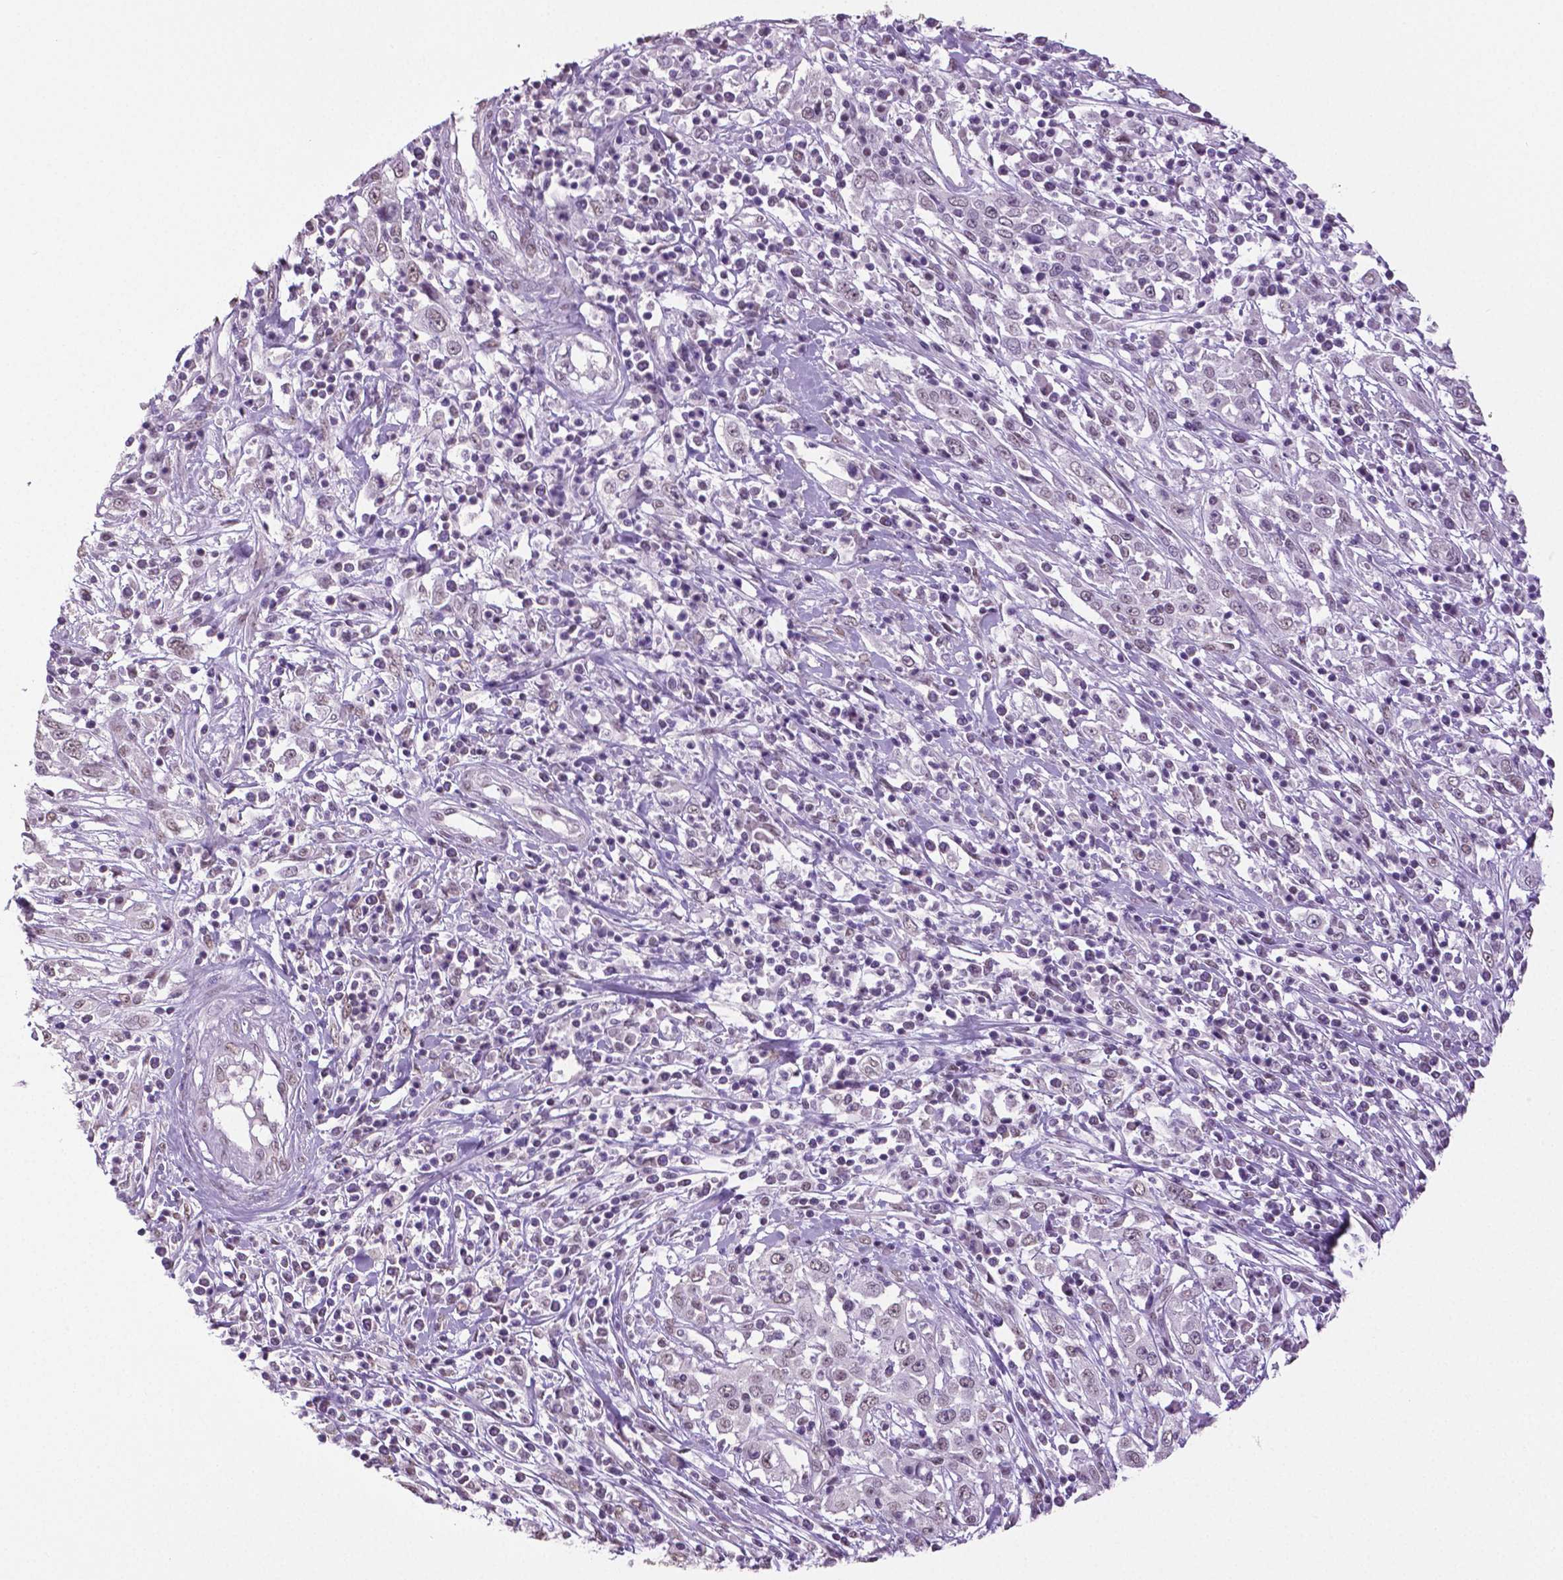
{"staining": {"intensity": "negative", "quantity": "none", "location": "none"}, "tissue": "cervical cancer", "cell_type": "Tumor cells", "image_type": "cancer", "snomed": [{"axis": "morphology", "description": "Adenocarcinoma, NOS"}, {"axis": "topography", "description": "Cervix"}], "caption": "Adenocarcinoma (cervical) was stained to show a protein in brown. There is no significant positivity in tumor cells. The staining was performed using DAB to visualize the protein expression in brown, while the nuclei were stained in blue with hematoxylin (Magnification: 20x).", "gene": "IGF2BP1", "patient": {"sex": "female", "age": 40}}